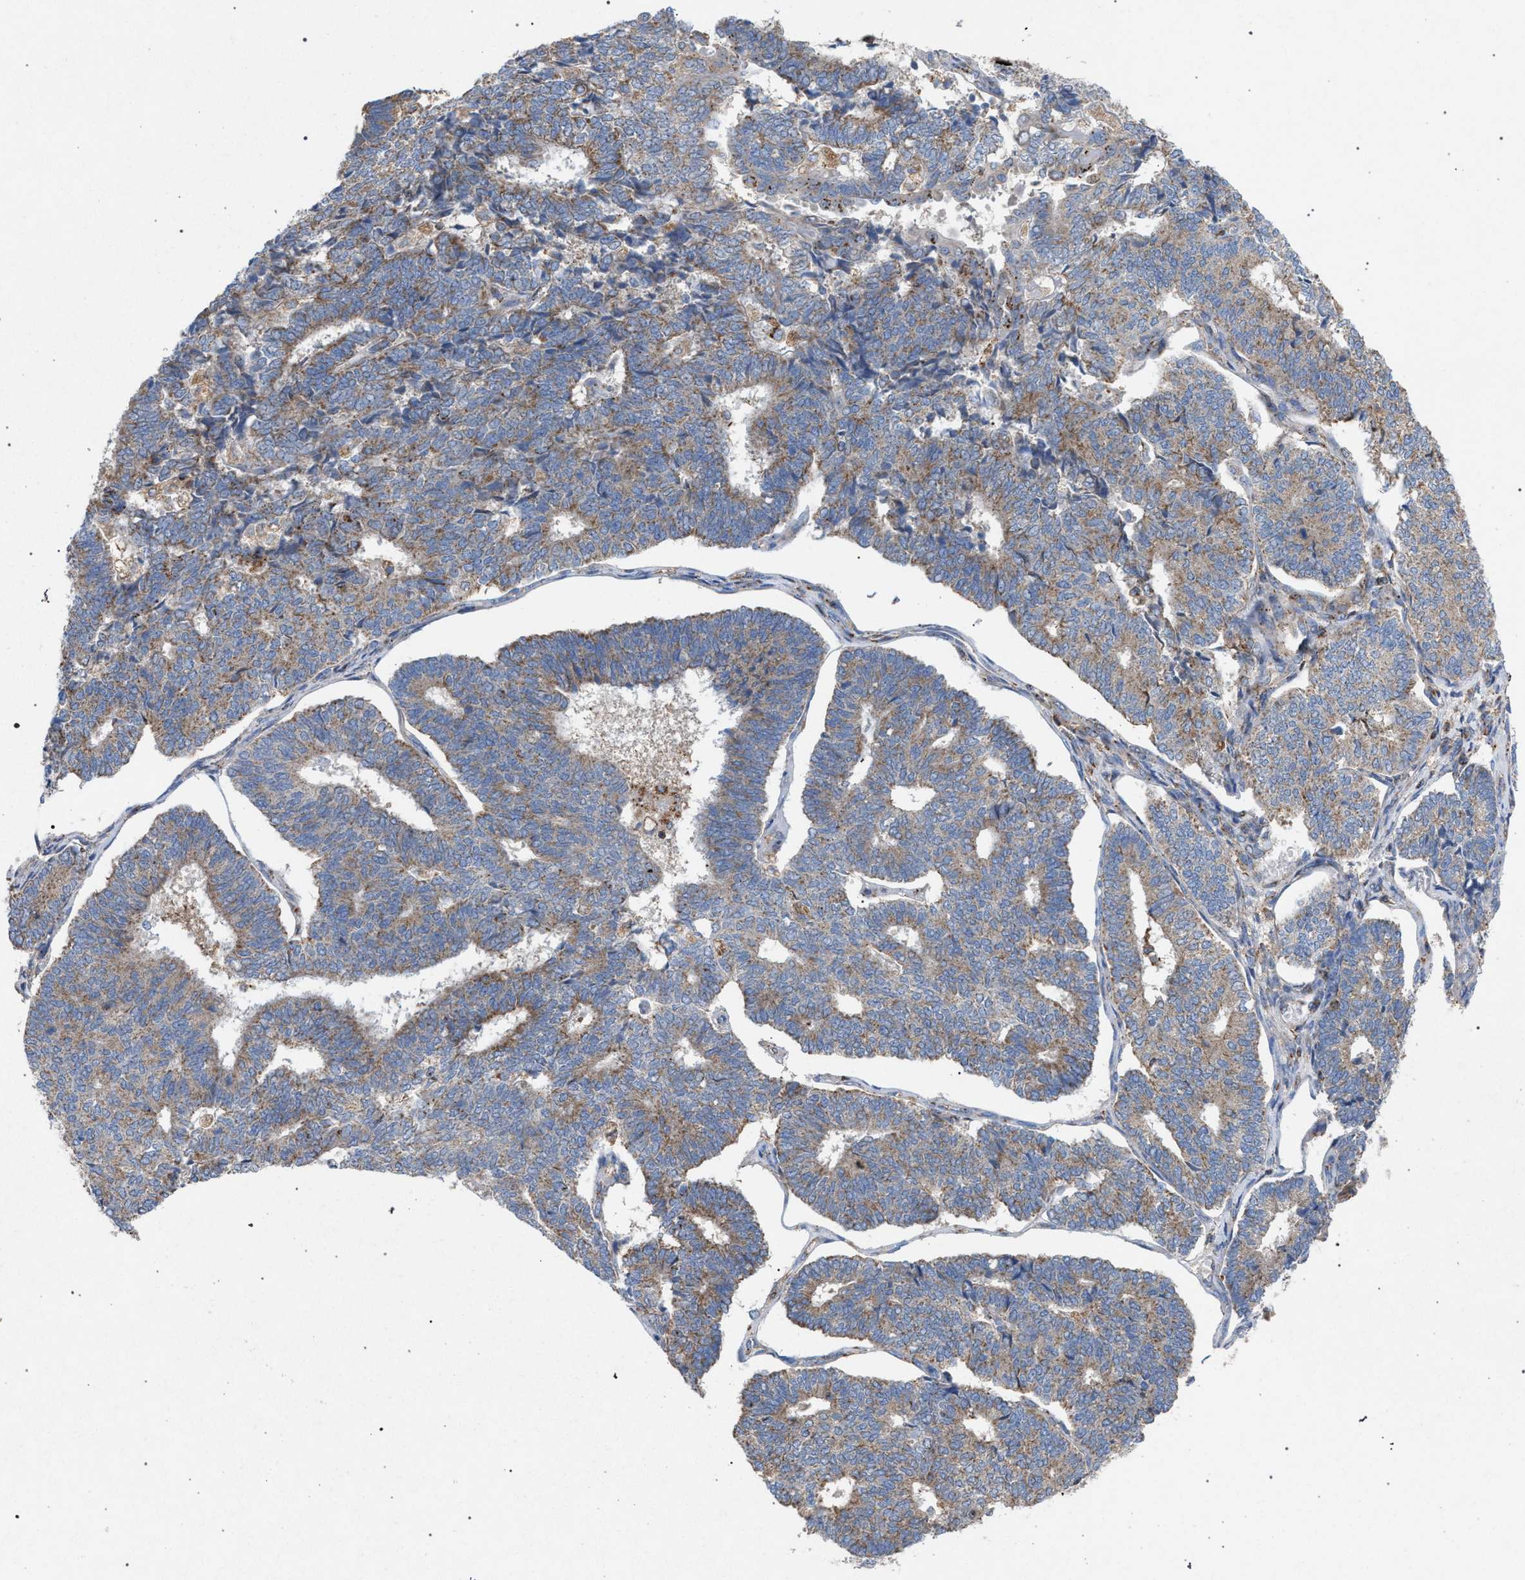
{"staining": {"intensity": "weak", "quantity": ">75%", "location": "cytoplasmic/membranous"}, "tissue": "endometrial cancer", "cell_type": "Tumor cells", "image_type": "cancer", "snomed": [{"axis": "morphology", "description": "Adenocarcinoma, NOS"}, {"axis": "topography", "description": "Endometrium"}], "caption": "This photomicrograph shows immunohistochemistry (IHC) staining of human endometrial cancer, with low weak cytoplasmic/membranous staining in approximately >75% of tumor cells.", "gene": "VPS13A", "patient": {"sex": "female", "age": 70}}